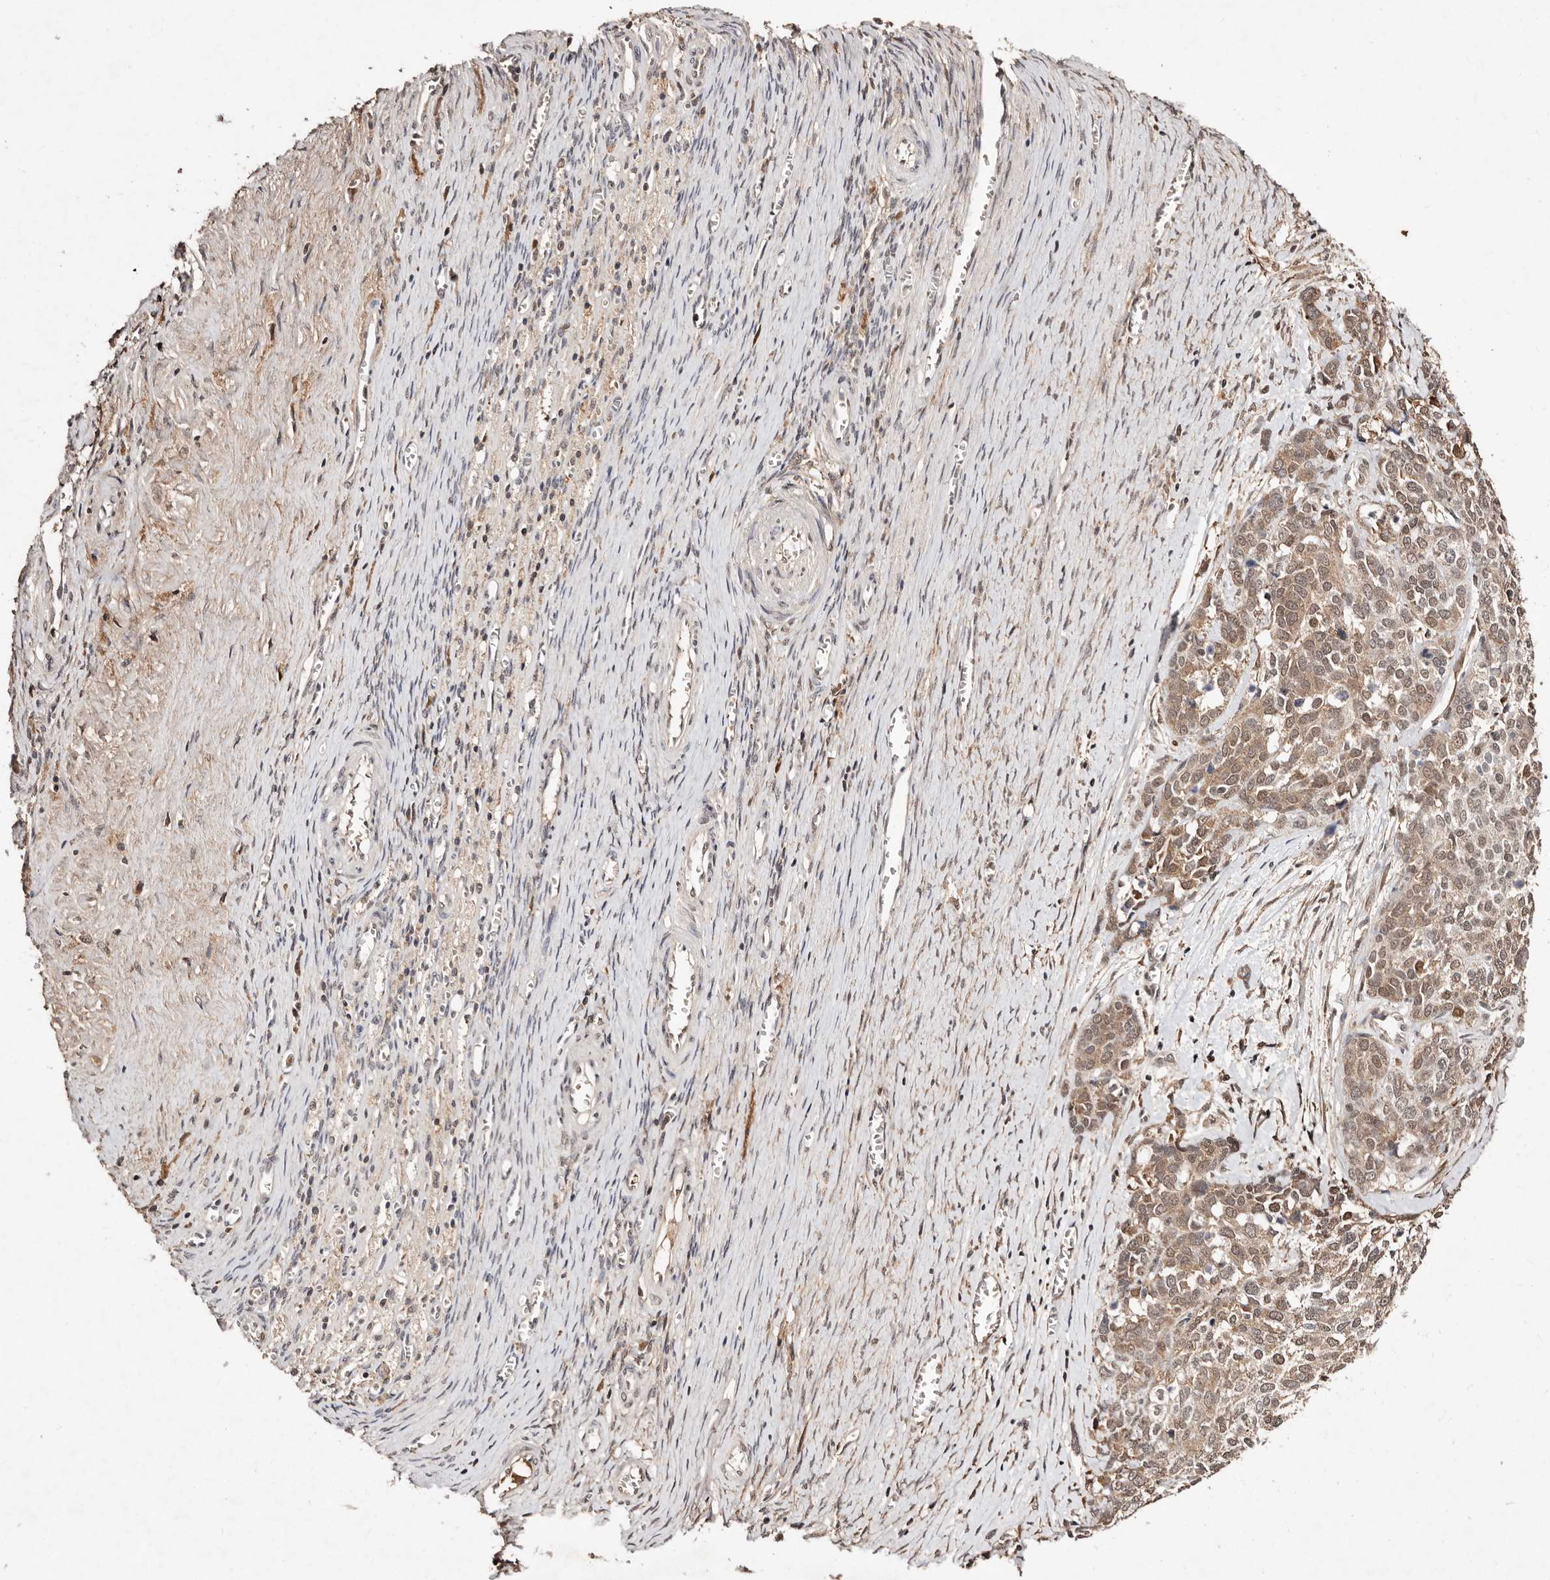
{"staining": {"intensity": "moderate", "quantity": ">75%", "location": "cytoplasmic/membranous,nuclear"}, "tissue": "ovarian cancer", "cell_type": "Tumor cells", "image_type": "cancer", "snomed": [{"axis": "morphology", "description": "Cystadenocarcinoma, serous, NOS"}, {"axis": "topography", "description": "Ovary"}], "caption": "This image exhibits ovarian serous cystadenocarcinoma stained with IHC to label a protein in brown. The cytoplasmic/membranous and nuclear of tumor cells show moderate positivity for the protein. Nuclei are counter-stained blue.", "gene": "BICRAL", "patient": {"sex": "female", "age": 44}}